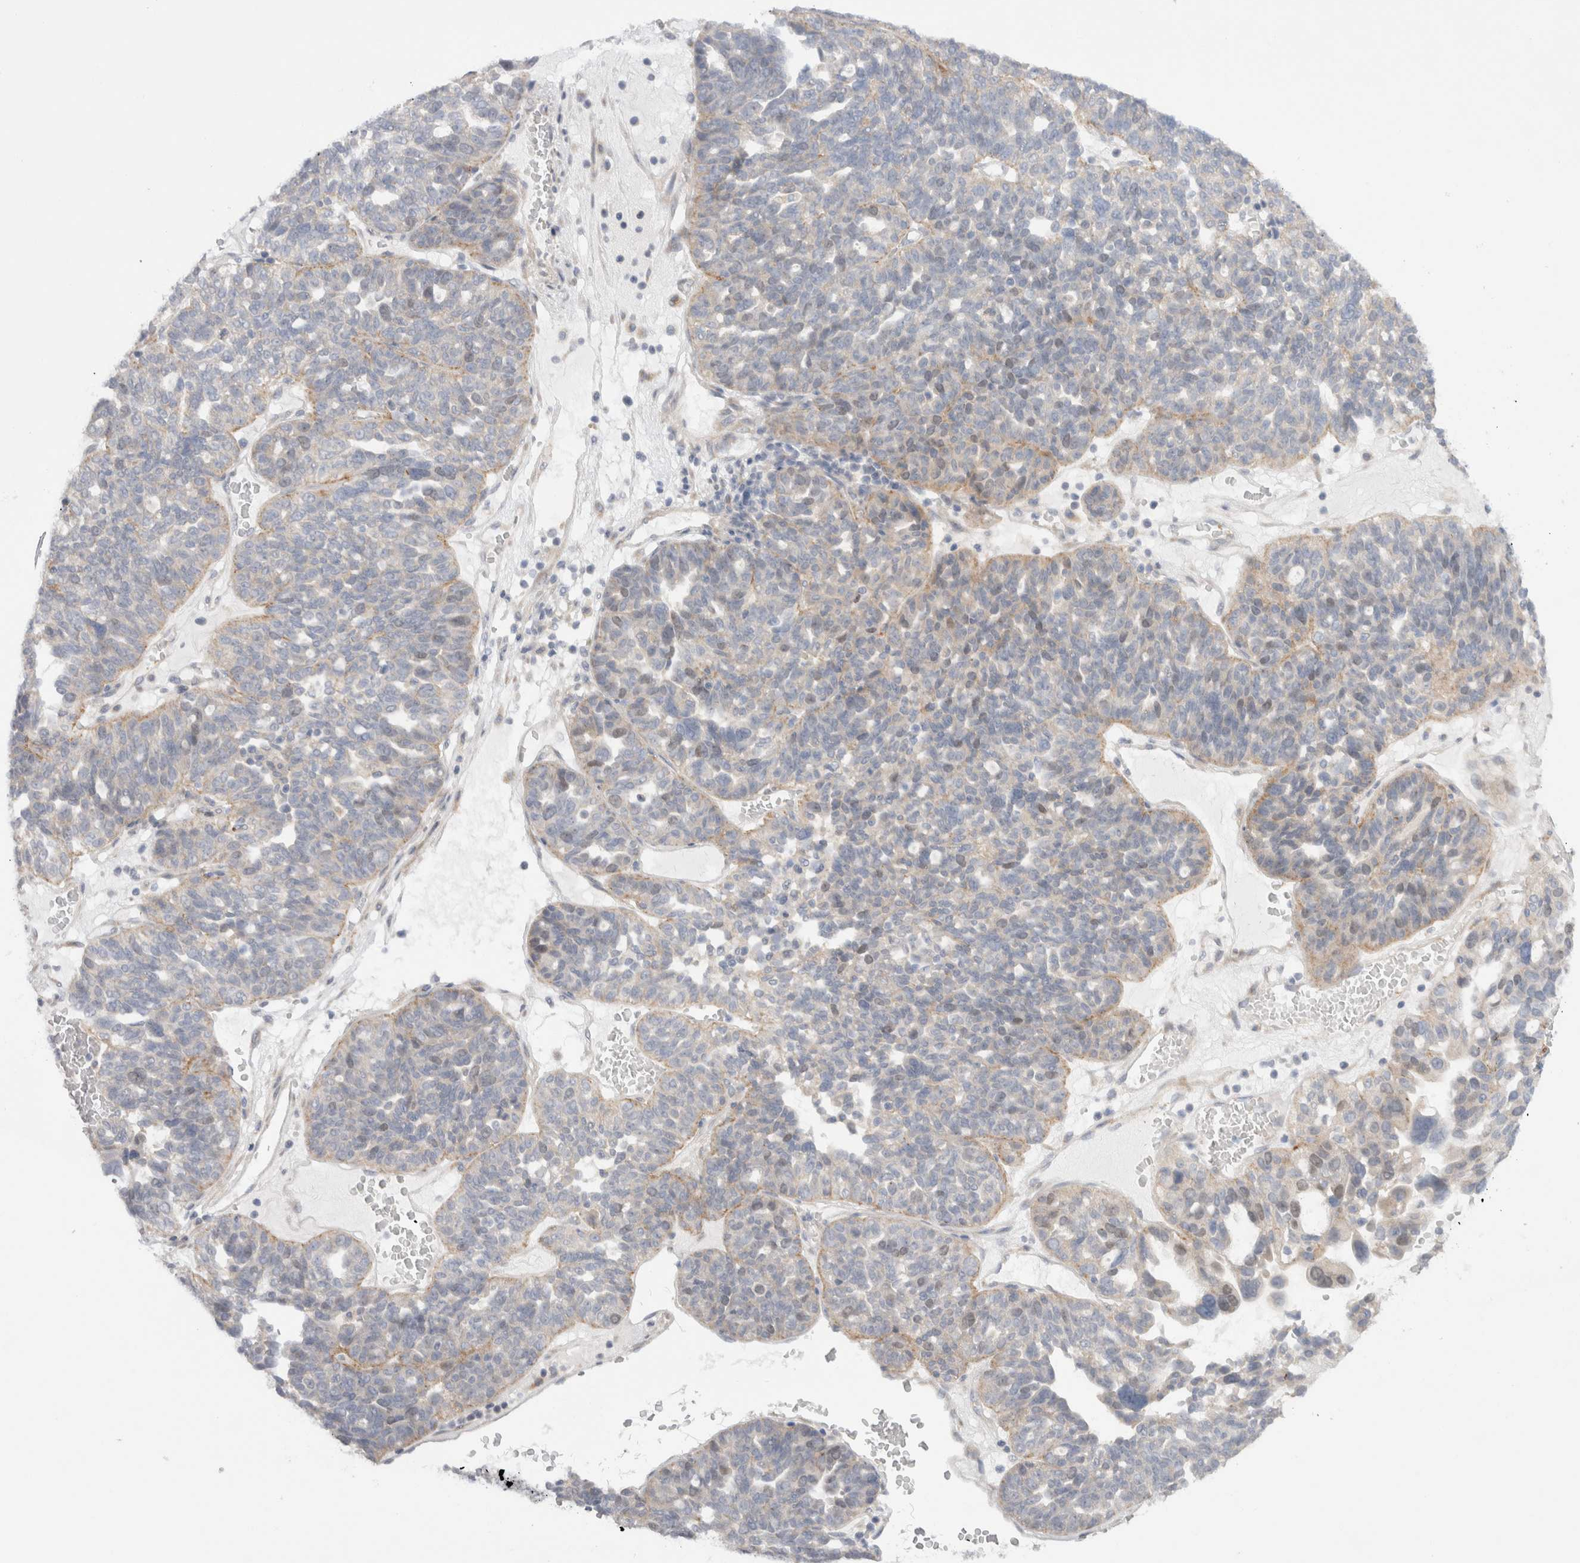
{"staining": {"intensity": "weak", "quantity": "<25%", "location": "cytoplasmic/membranous"}, "tissue": "ovarian cancer", "cell_type": "Tumor cells", "image_type": "cancer", "snomed": [{"axis": "morphology", "description": "Cystadenocarcinoma, serous, NOS"}, {"axis": "topography", "description": "Ovary"}], "caption": "A high-resolution photomicrograph shows immunohistochemistry (IHC) staining of ovarian cancer, which exhibits no significant expression in tumor cells. (DAB immunohistochemistry (IHC) visualized using brightfield microscopy, high magnification).", "gene": "NPC1", "patient": {"sex": "female", "age": 59}}